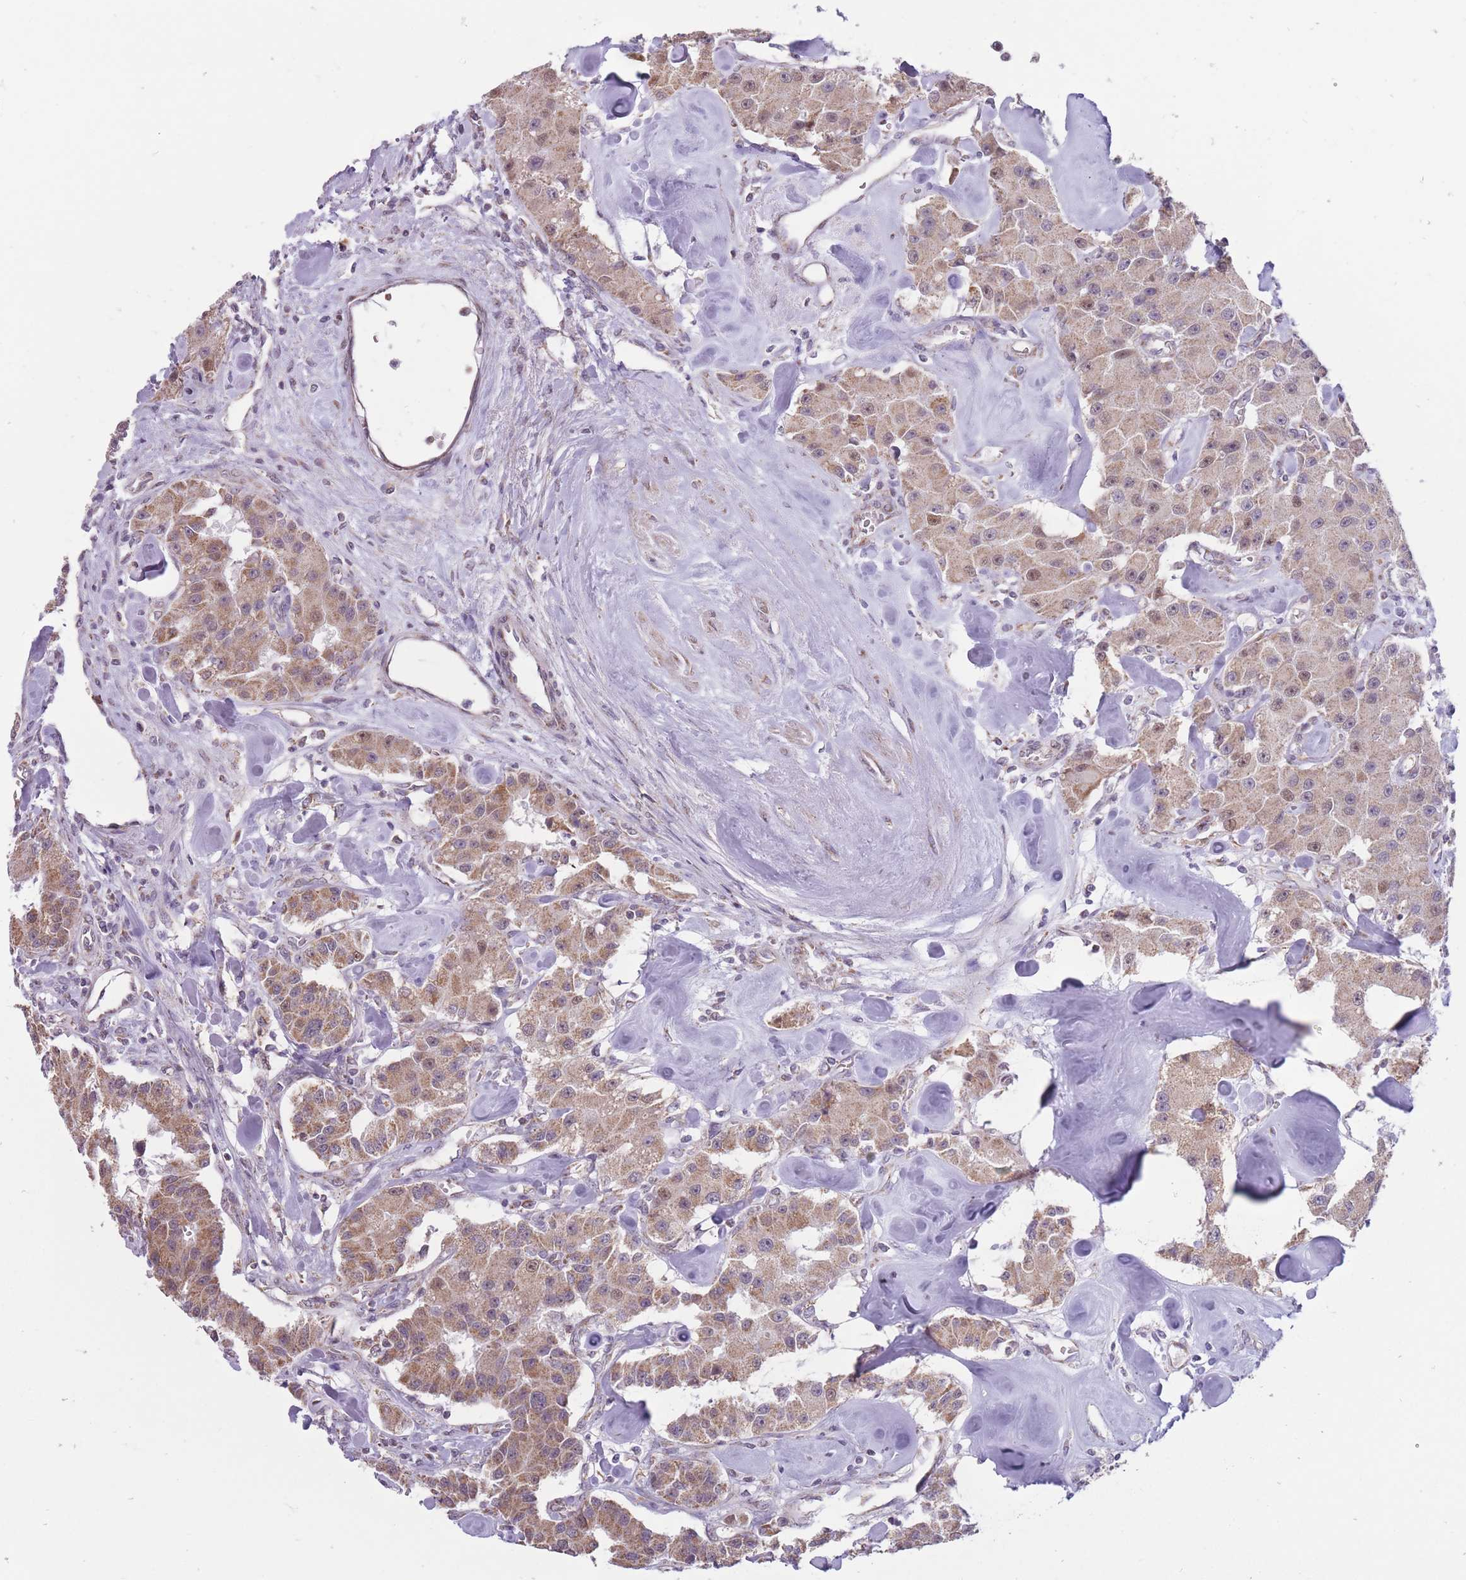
{"staining": {"intensity": "moderate", "quantity": ">75%", "location": "cytoplasmic/membranous"}, "tissue": "carcinoid", "cell_type": "Tumor cells", "image_type": "cancer", "snomed": [{"axis": "morphology", "description": "Carcinoid, malignant, NOS"}, {"axis": "topography", "description": "Pancreas"}], "caption": "Immunohistochemistry (IHC) staining of carcinoid, which exhibits medium levels of moderate cytoplasmic/membranous staining in about >75% of tumor cells indicating moderate cytoplasmic/membranous protein positivity. The staining was performed using DAB (3,3'-diaminobenzidine) (brown) for protein detection and nuclei were counterstained in hematoxylin (blue).", "gene": "NELL1", "patient": {"sex": "male", "age": 41}}